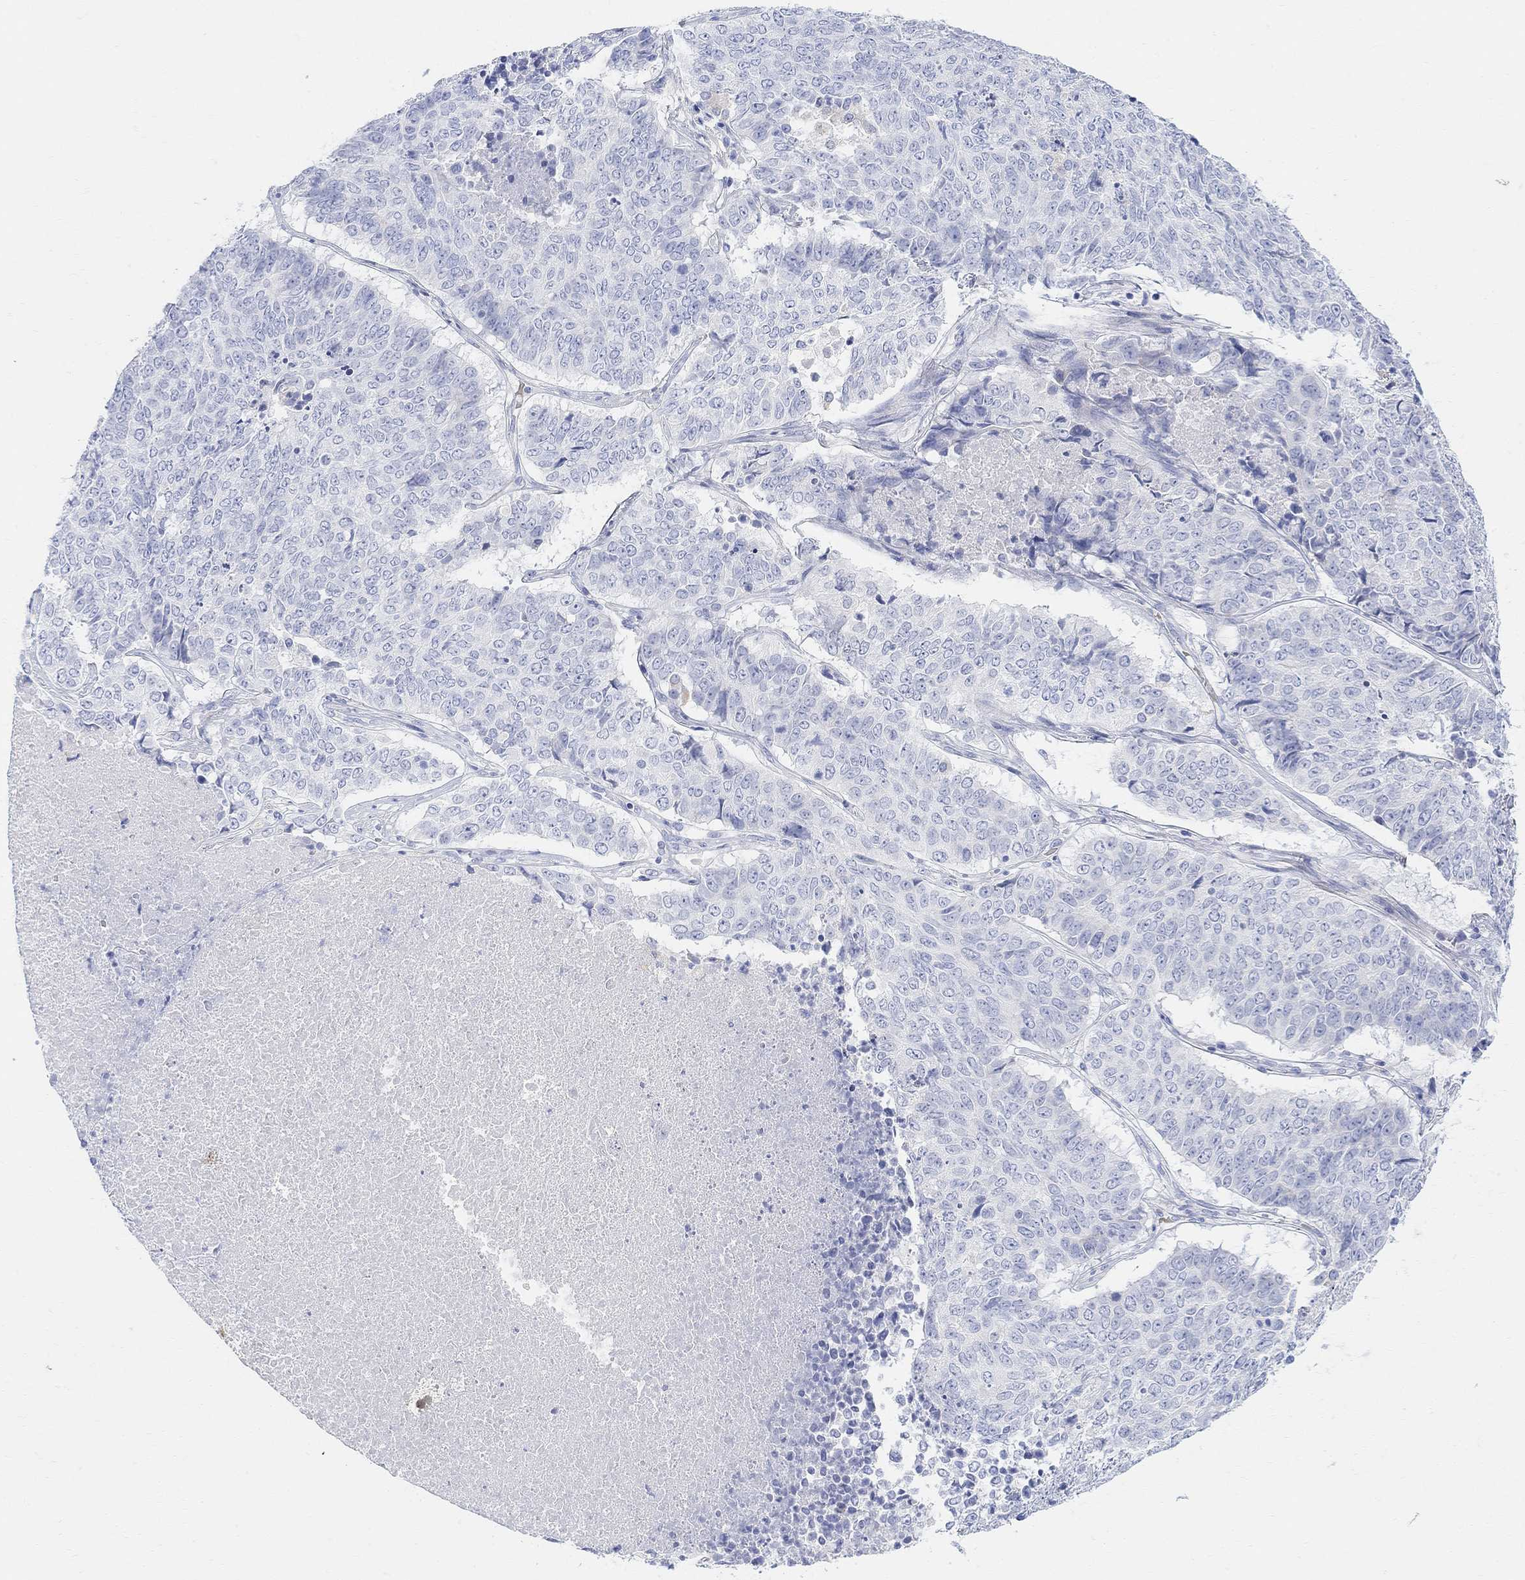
{"staining": {"intensity": "negative", "quantity": "none", "location": "none"}, "tissue": "lung cancer", "cell_type": "Tumor cells", "image_type": "cancer", "snomed": [{"axis": "morphology", "description": "Squamous cell carcinoma, NOS"}, {"axis": "topography", "description": "Lung"}], "caption": "IHC photomicrograph of human lung cancer (squamous cell carcinoma) stained for a protein (brown), which demonstrates no expression in tumor cells.", "gene": "RETNLB", "patient": {"sex": "male", "age": 64}}